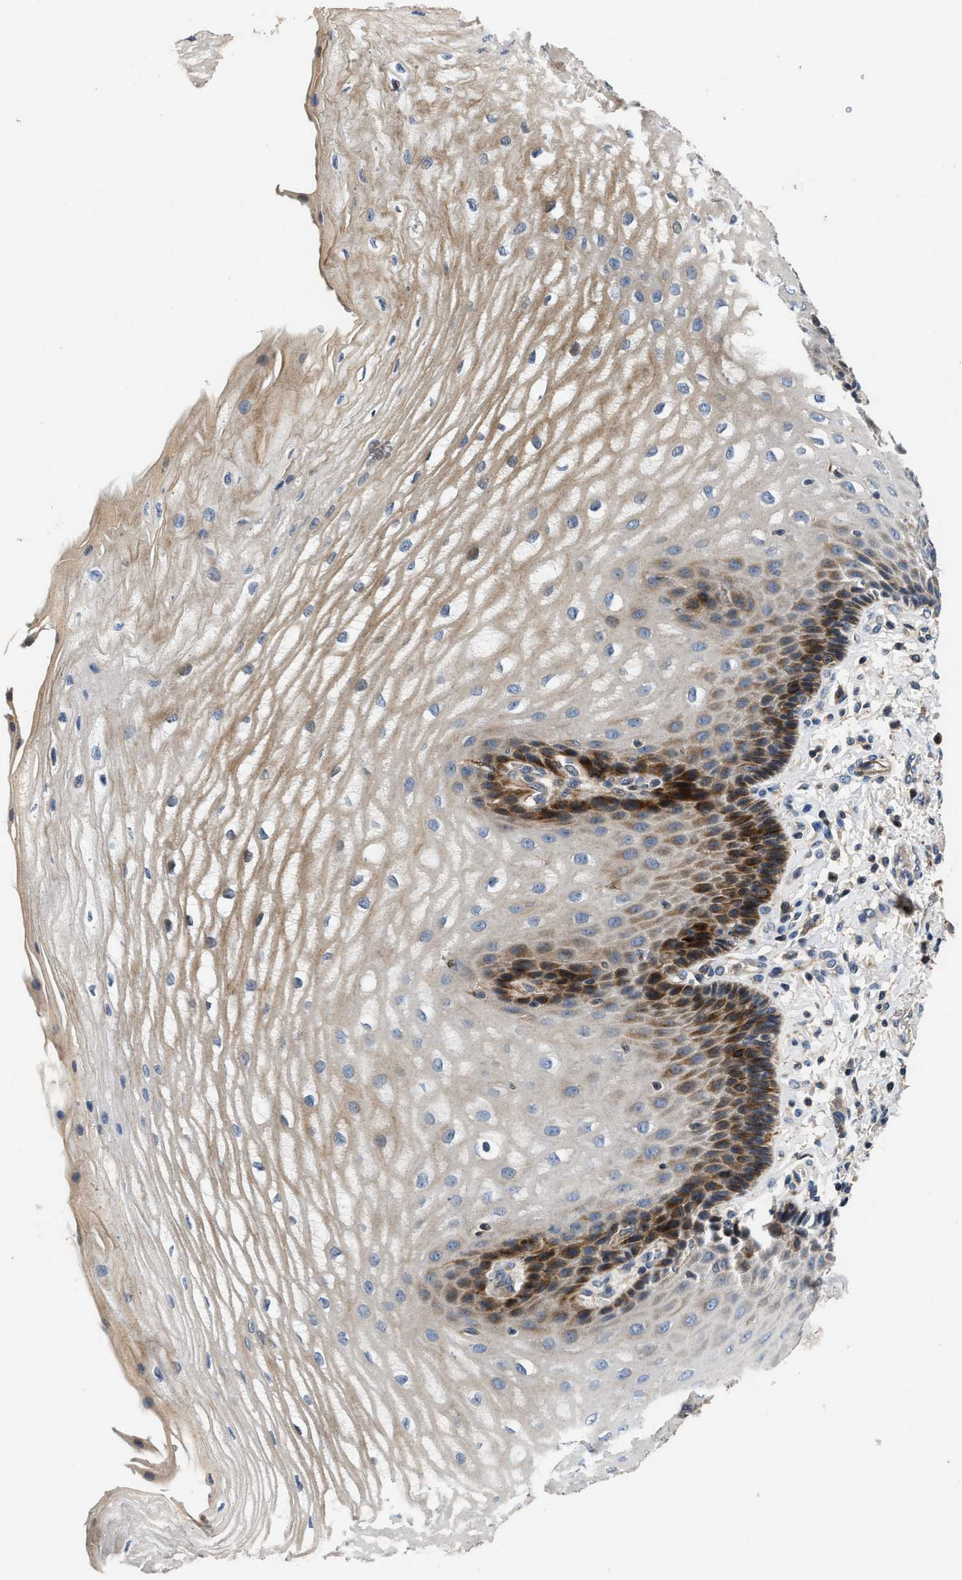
{"staining": {"intensity": "strong", "quantity": "<25%", "location": "cytoplasmic/membranous"}, "tissue": "esophagus", "cell_type": "Squamous epithelial cells", "image_type": "normal", "snomed": [{"axis": "morphology", "description": "Normal tissue, NOS"}, {"axis": "topography", "description": "Esophagus"}], "caption": "A histopathology image showing strong cytoplasmic/membranous expression in approximately <25% of squamous epithelial cells in normal esophagus, as visualized by brown immunohistochemical staining.", "gene": "IL17RC", "patient": {"sex": "male", "age": 54}}